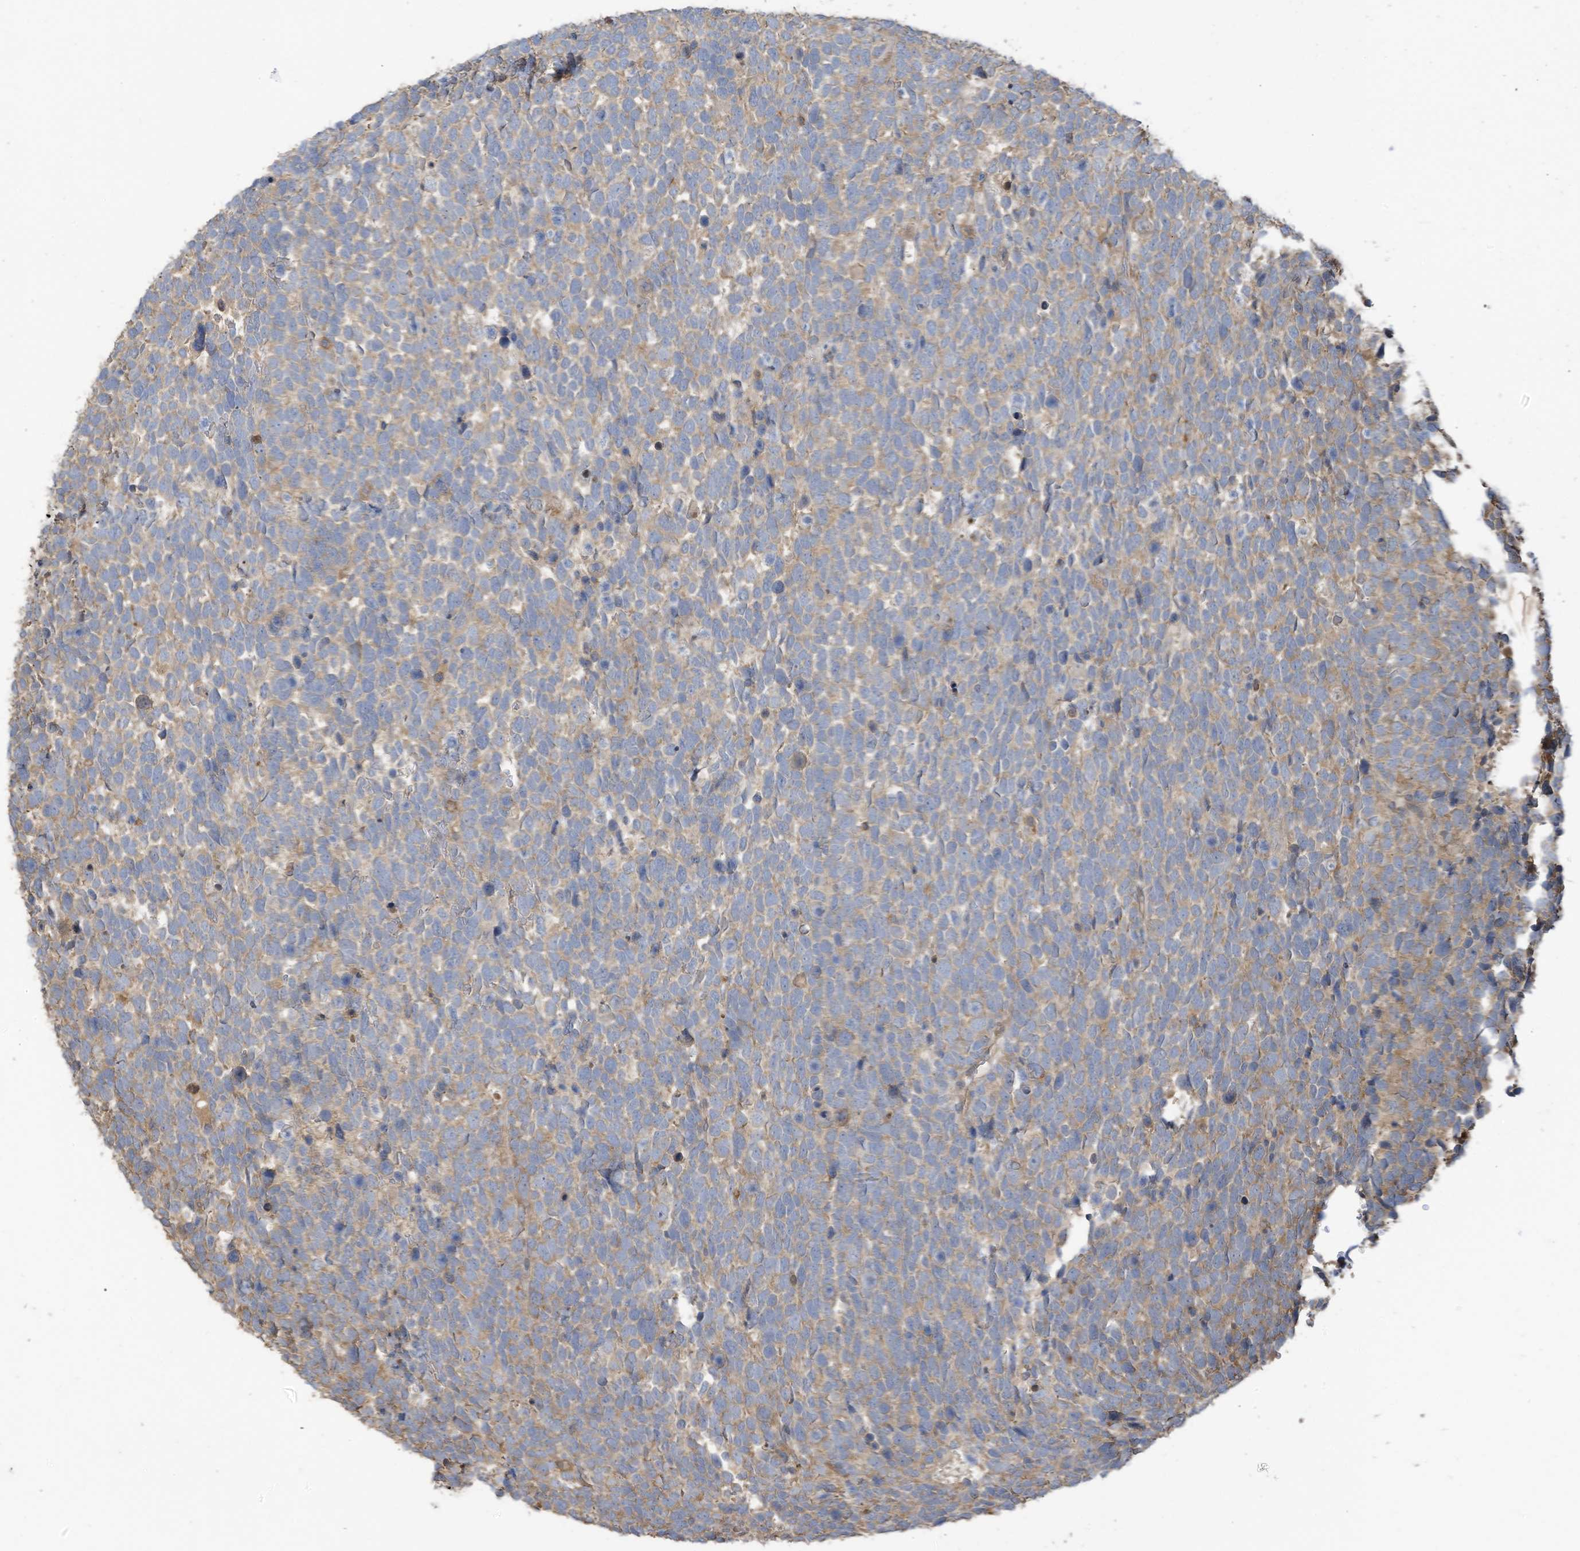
{"staining": {"intensity": "weak", "quantity": "25%-75%", "location": "cytoplasmic/membranous"}, "tissue": "urothelial cancer", "cell_type": "Tumor cells", "image_type": "cancer", "snomed": [{"axis": "morphology", "description": "Urothelial carcinoma, High grade"}, {"axis": "topography", "description": "Urinary bladder"}], "caption": "Urothelial cancer was stained to show a protein in brown. There is low levels of weak cytoplasmic/membranous staining in about 25%-75% of tumor cells.", "gene": "COX10", "patient": {"sex": "female", "age": 82}}